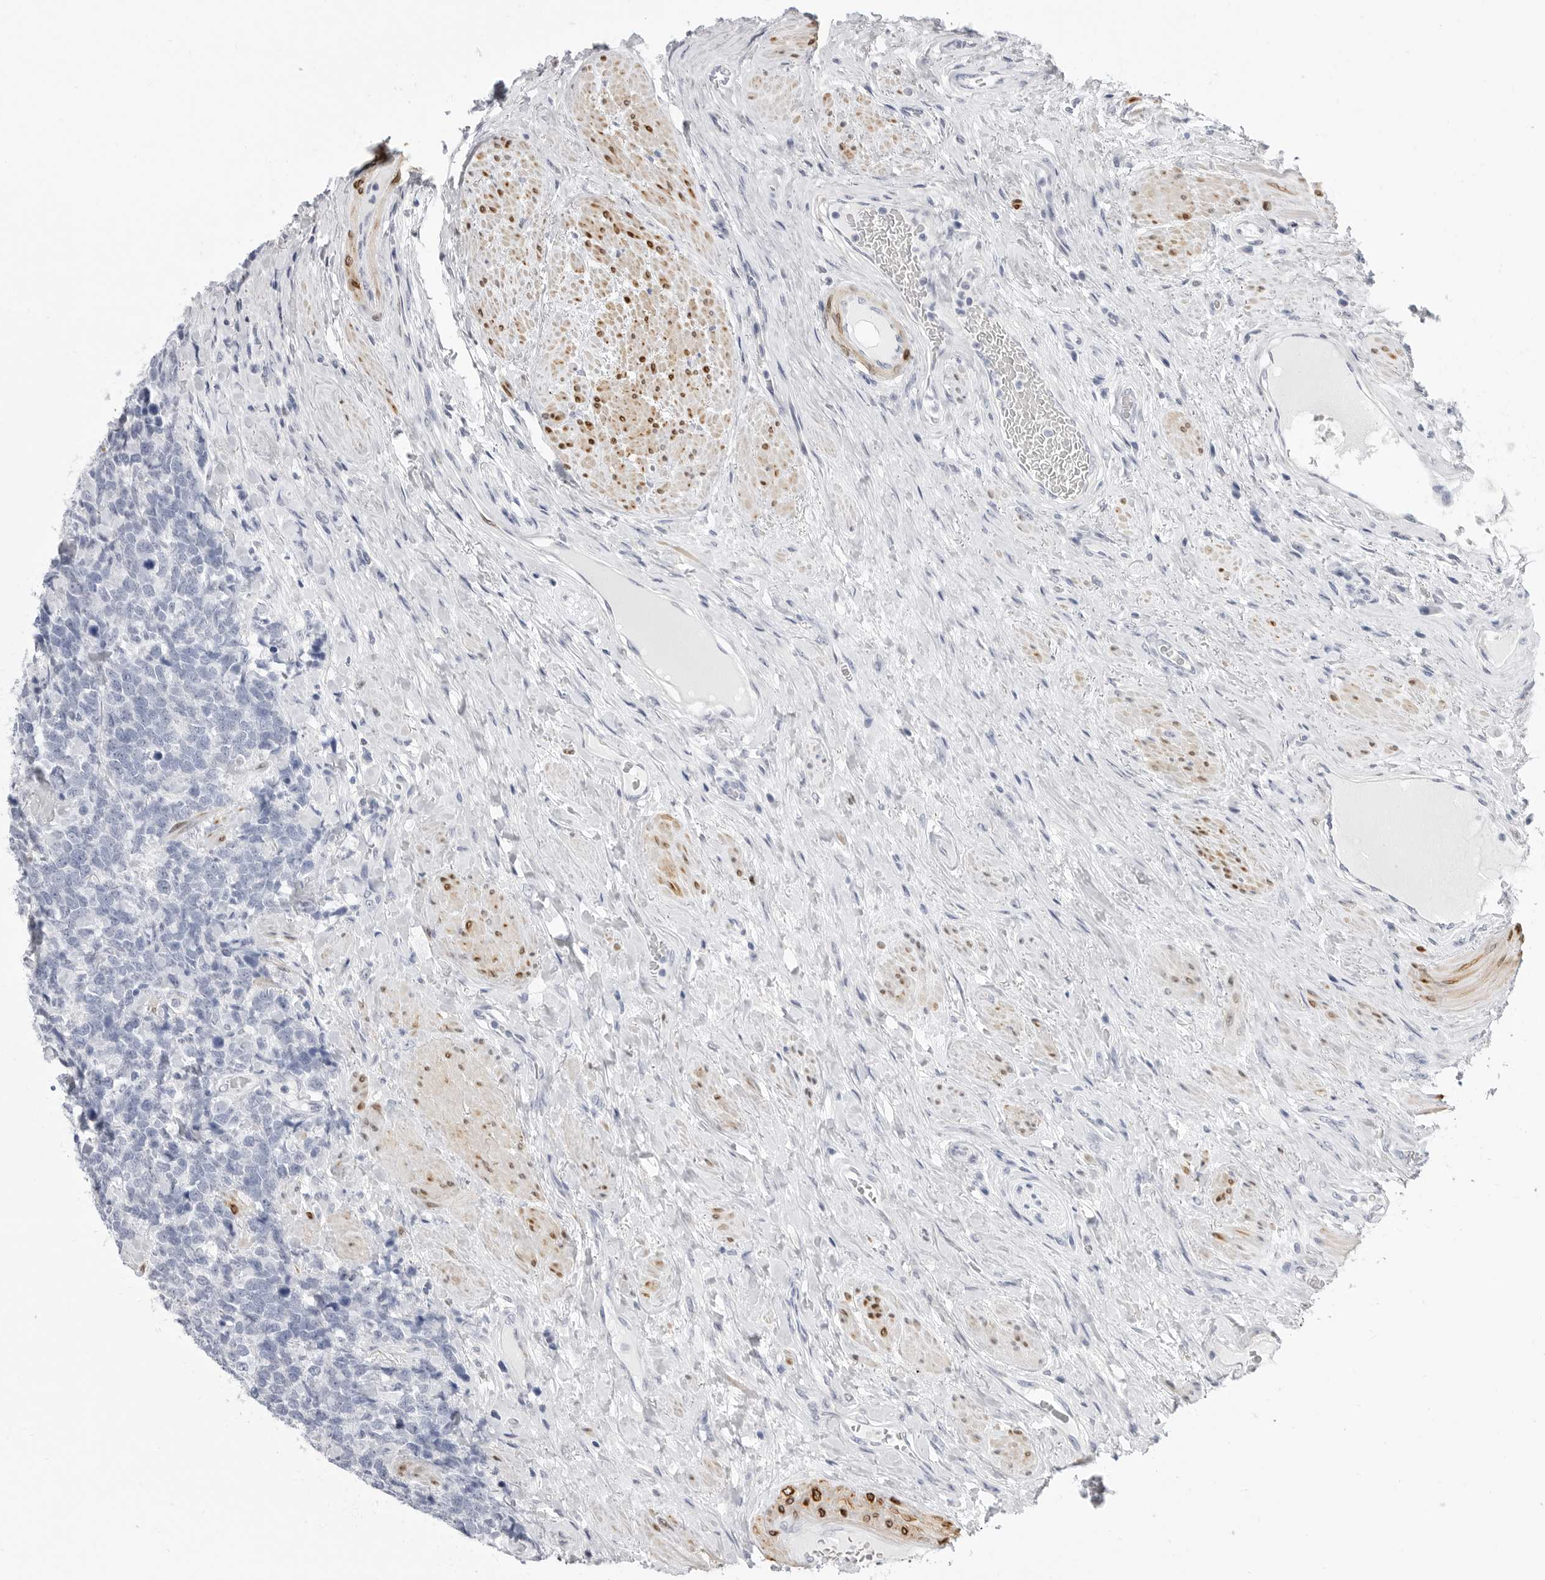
{"staining": {"intensity": "negative", "quantity": "none", "location": "none"}, "tissue": "urothelial cancer", "cell_type": "Tumor cells", "image_type": "cancer", "snomed": [{"axis": "morphology", "description": "Urothelial carcinoma, High grade"}, {"axis": "topography", "description": "Urinary bladder"}], "caption": "Immunohistochemistry of urothelial carcinoma (high-grade) reveals no expression in tumor cells.", "gene": "PLN", "patient": {"sex": "female", "age": 82}}